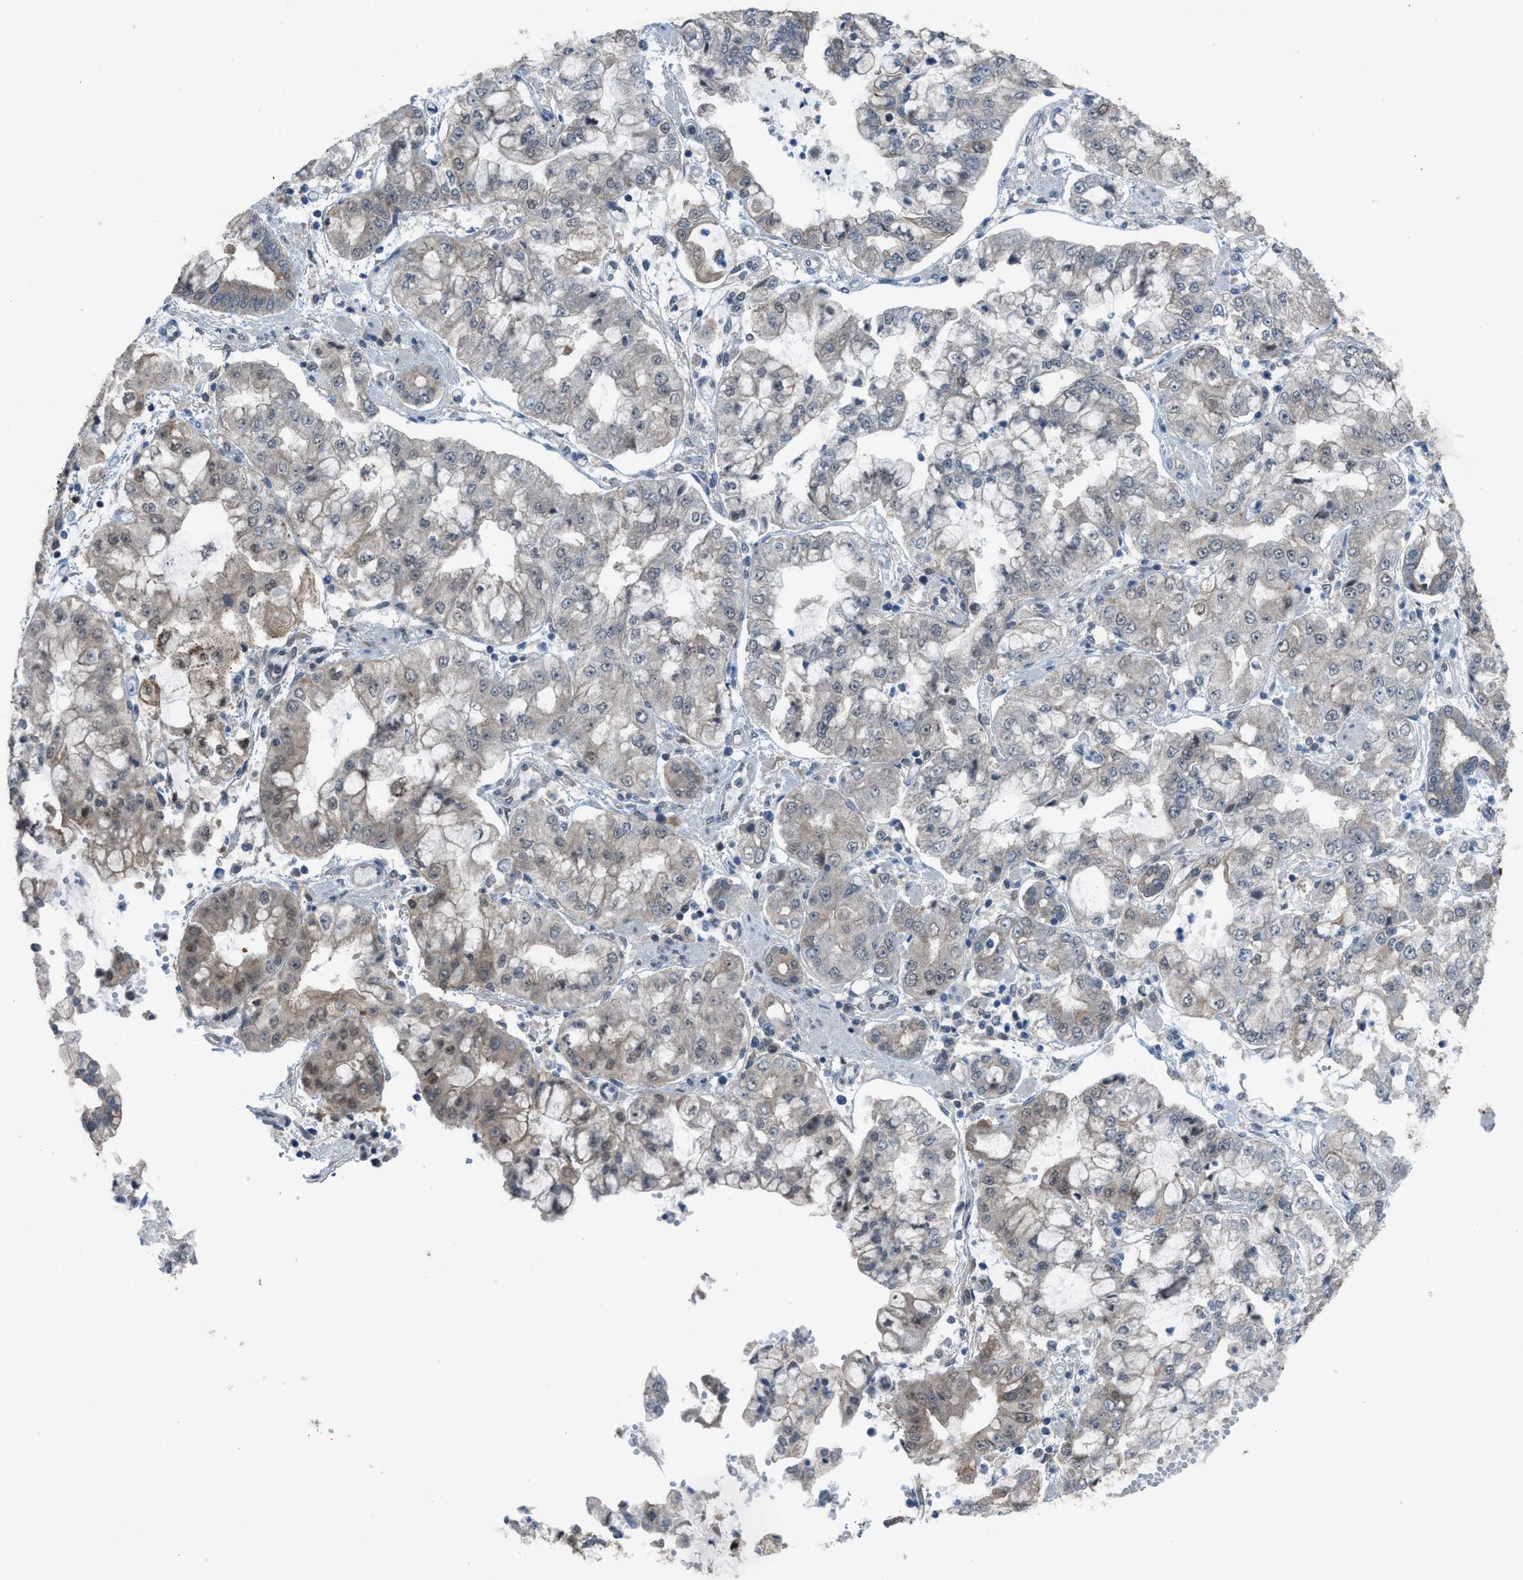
{"staining": {"intensity": "weak", "quantity": "<25%", "location": "cytoplasmic/membranous"}, "tissue": "stomach cancer", "cell_type": "Tumor cells", "image_type": "cancer", "snomed": [{"axis": "morphology", "description": "Adenocarcinoma, NOS"}, {"axis": "topography", "description": "Stomach"}], "caption": "Tumor cells are negative for protein expression in human stomach cancer (adenocarcinoma). Nuclei are stained in blue.", "gene": "PLAA", "patient": {"sex": "male", "age": 76}}